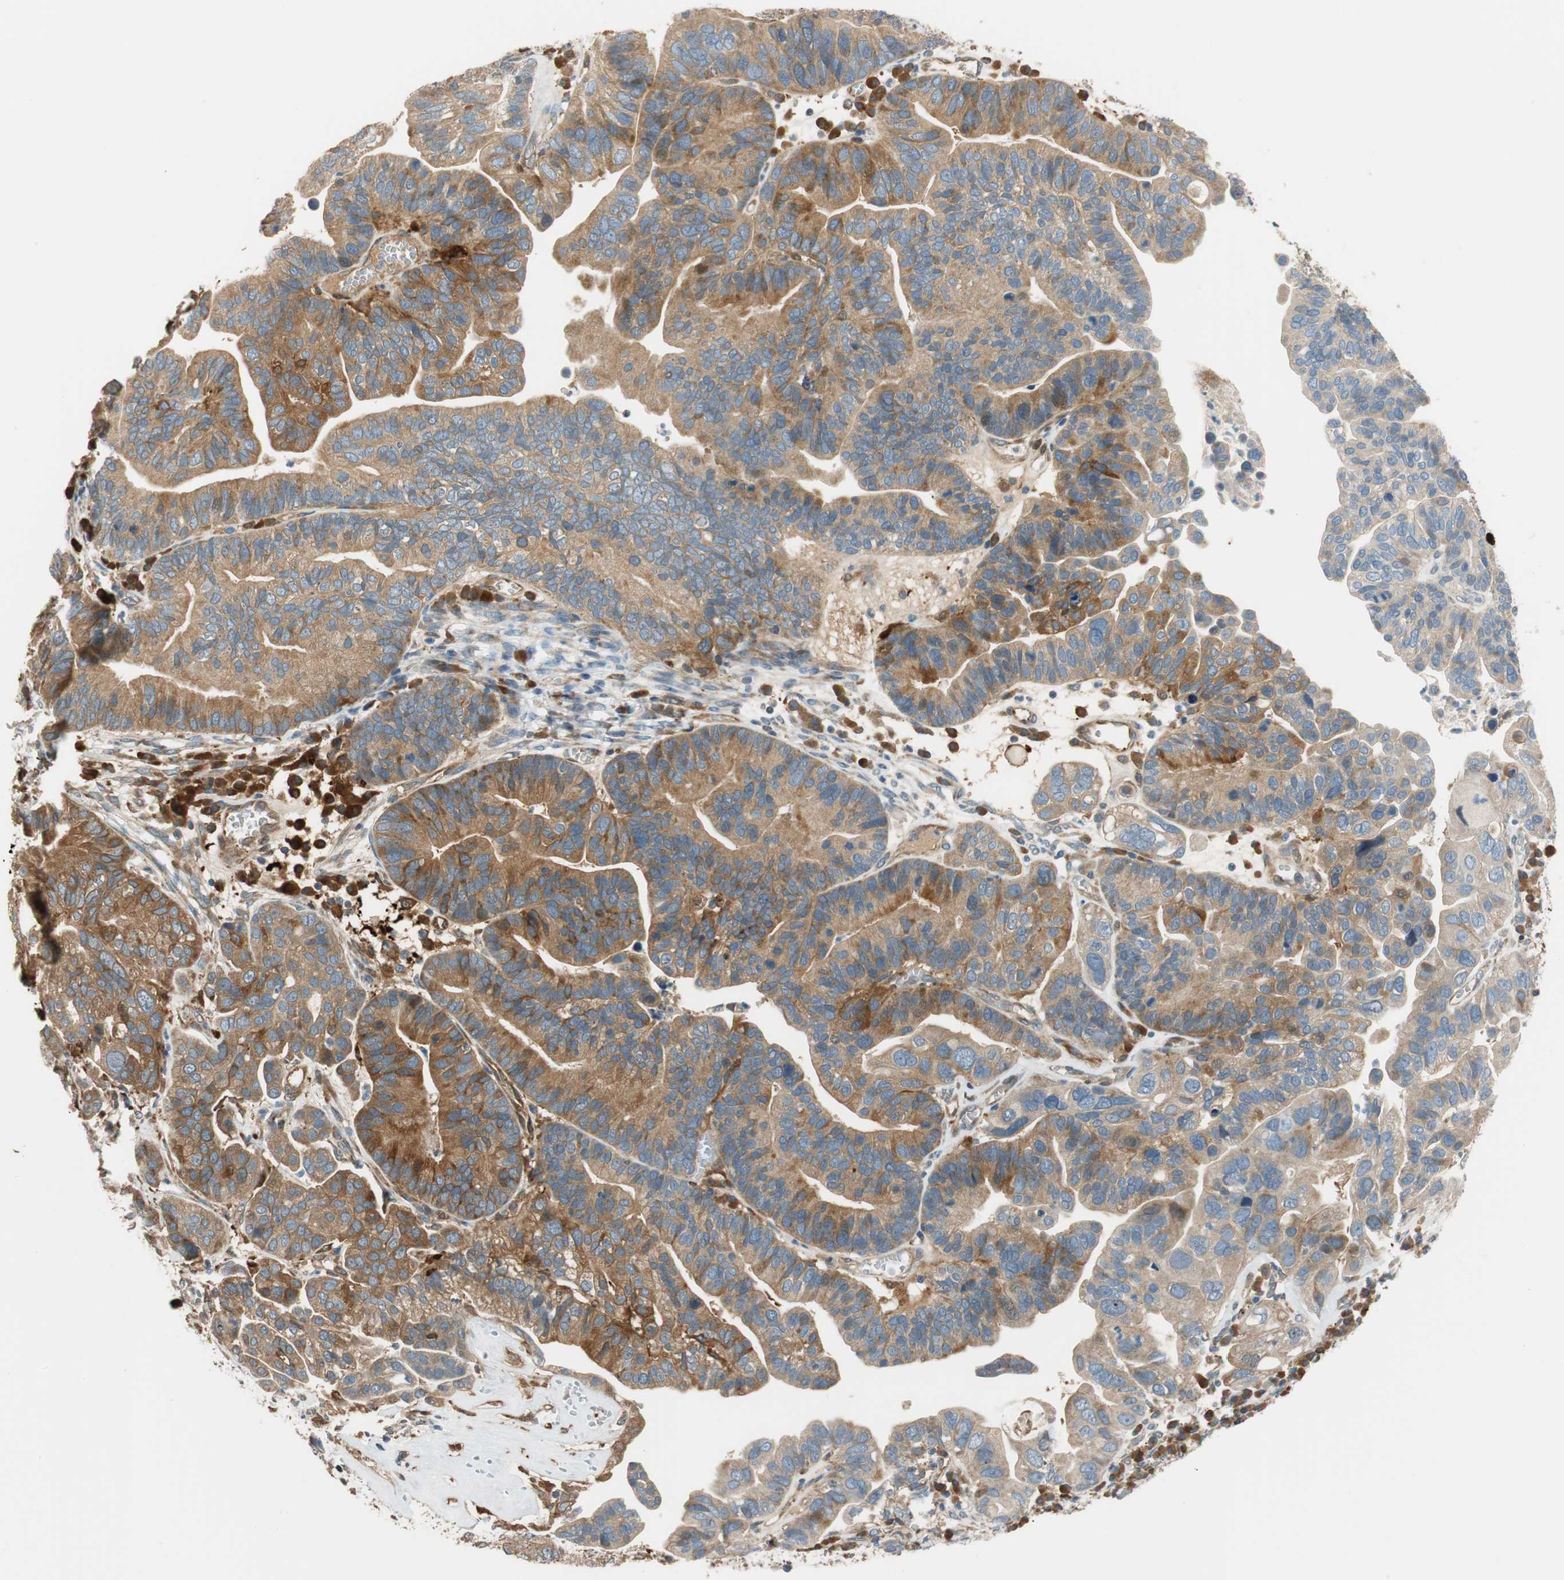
{"staining": {"intensity": "moderate", "quantity": ">75%", "location": "cytoplasmic/membranous"}, "tissue": "ovarian cancer", "cell_type": "Tumor cells", "image_type": "cancer", "snomed": [{"axis": "morphology", "description": "Cystadenocarcinoma, serous, NOS"}, {"axis": "topography", "description": "Ovary"}], "caption": "Immunohistochemical staining of serous cystadenocarcinoma (ovarian) demonstrates medium levels of moderate cytoplasmic/membranous staining in approximately >75% of tumor cells.", "gene": "PARP14", "patient": {"sex": "female", "age": 56}}